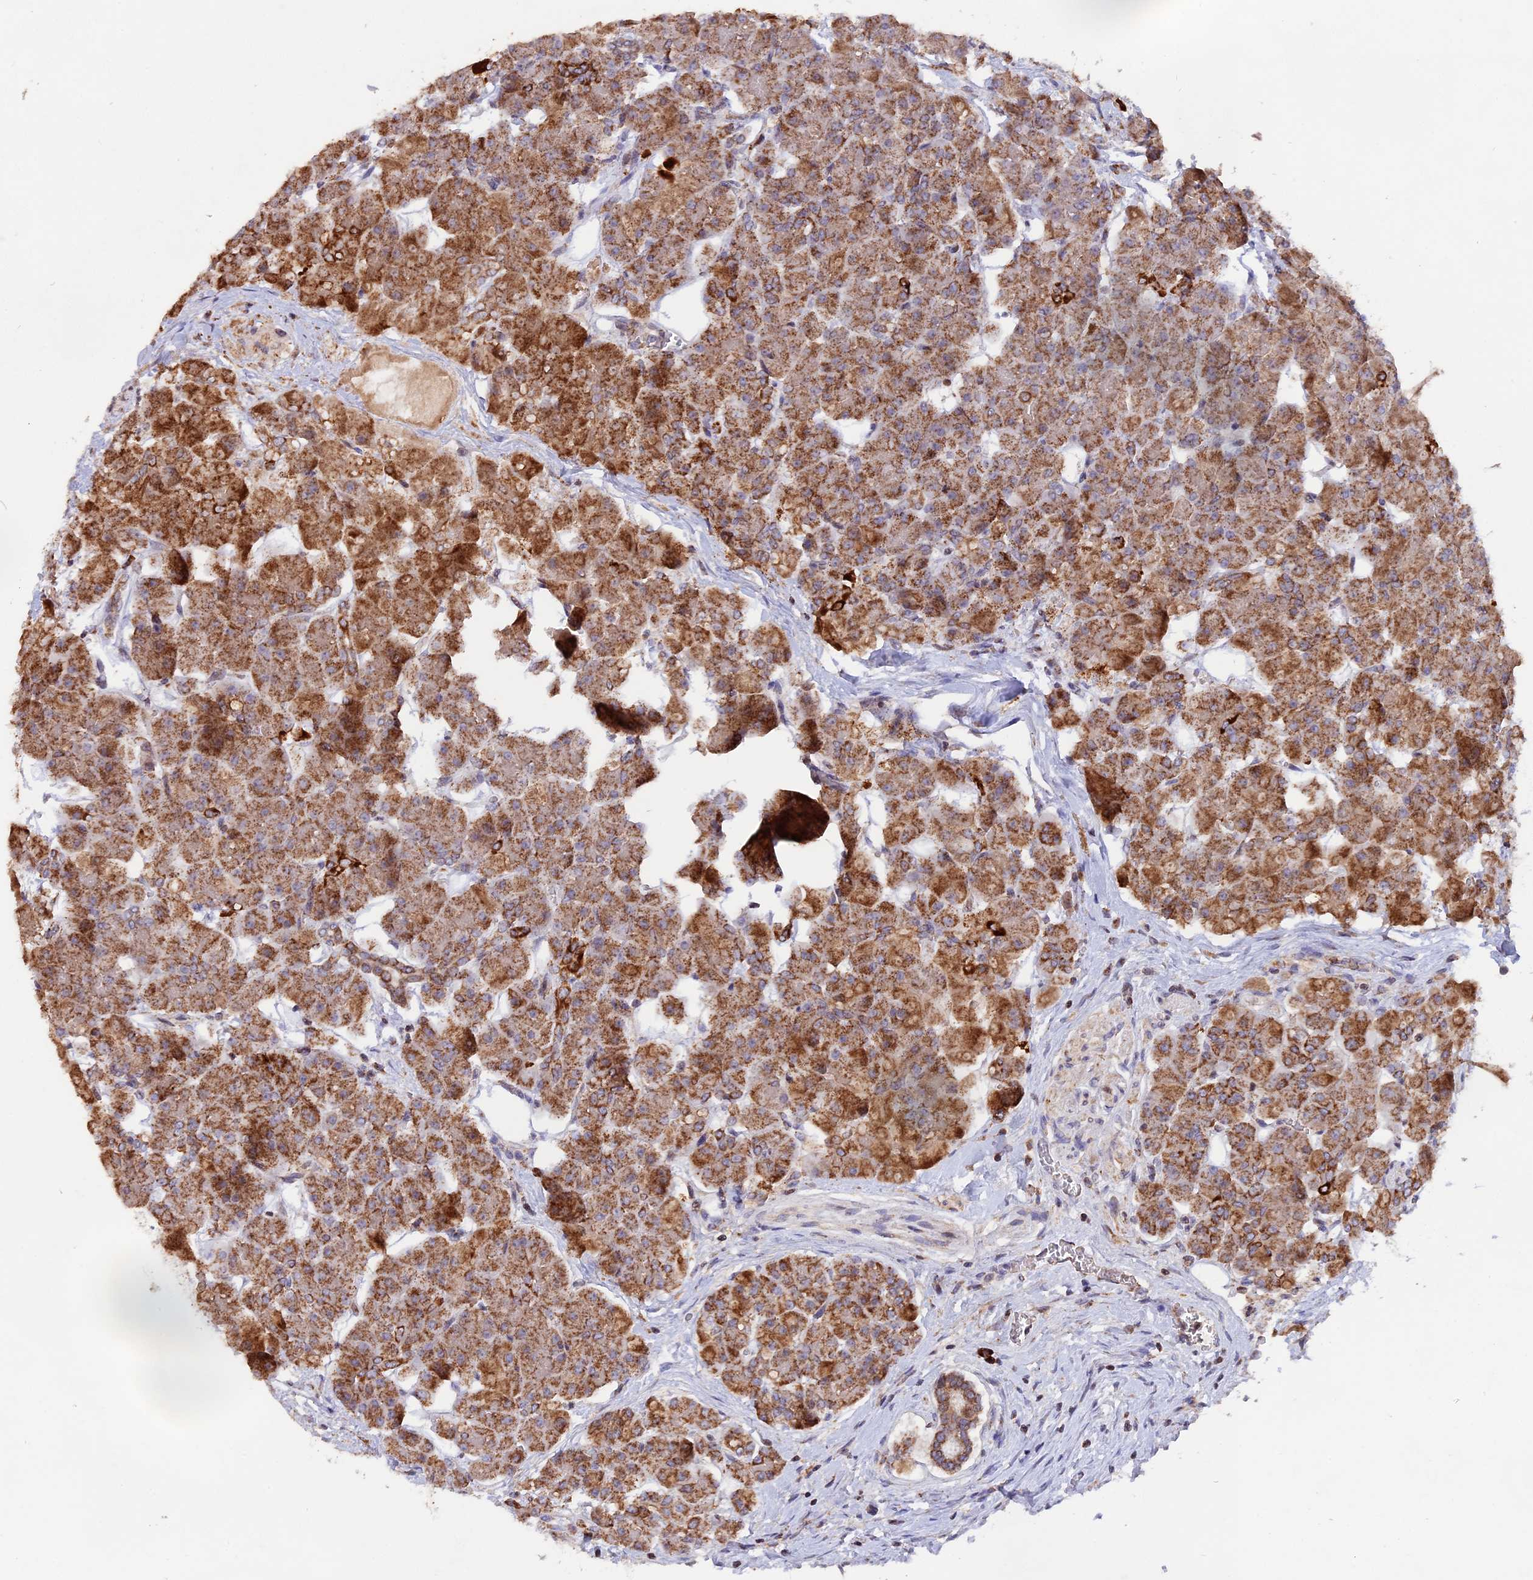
{"staining": {"intensity": "moderate", "quantity": ">75%", "location": "cytoplasmic/membranous"}, "tissue": "pancreas", "cell_type": "Exocrine glandular cells", "image_type": "normal", "snomed": [{"axis": "morphology", "description": "Normal tissue, NOS"}, {"axis": "topography", "description": "Pancreas"}], "caption": "Unremarkable pancreas reveals moderate cytoplasmic/membranous positivity in about >75% of exocrine glandular cells.", "gene": "MPV17L", "patient": {"sex": "male", "age": 66}}